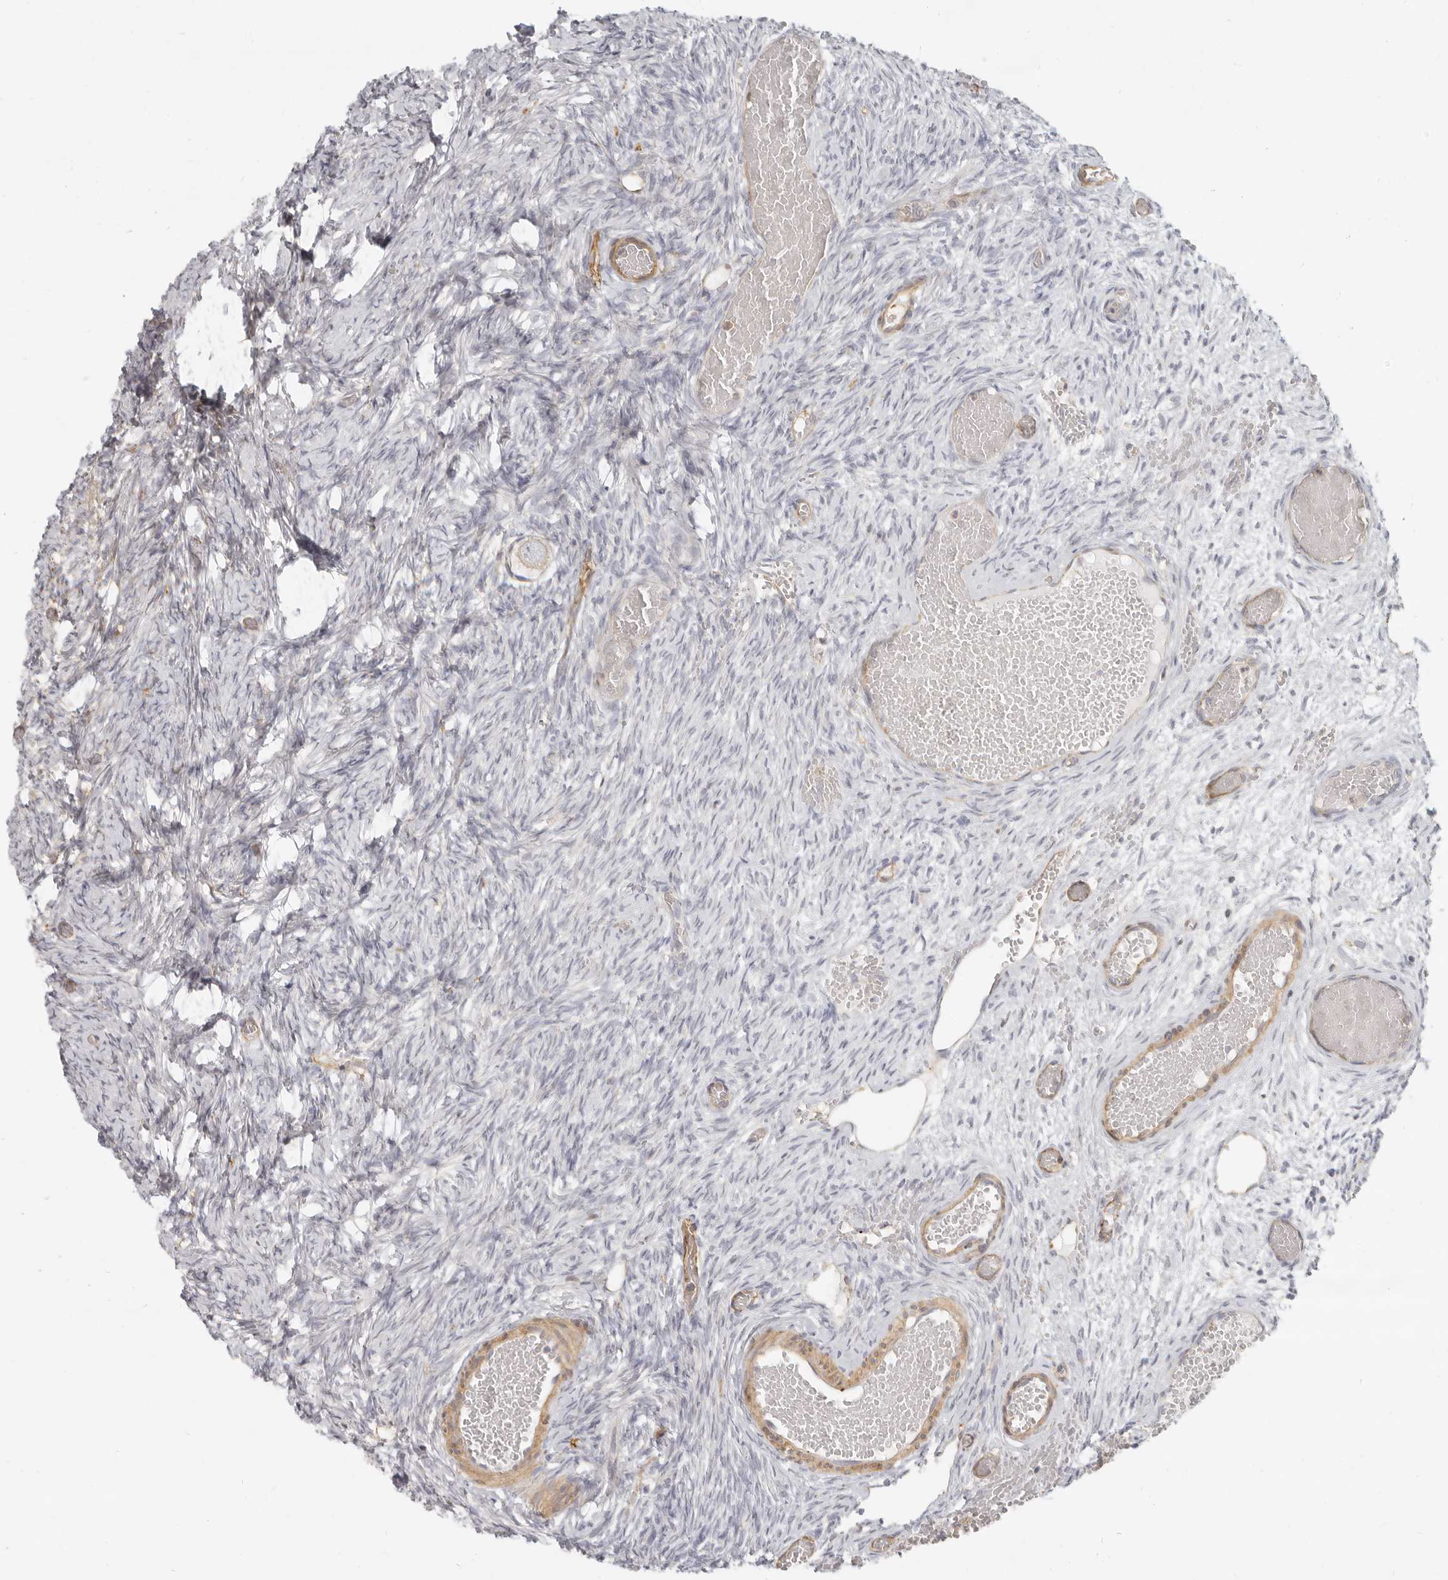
{"staining": {"intensity": "negative", "quantity": "none", "location": "none"}, "tissue": "ovary", "cell_type": "Ovarian stroma cells", "image_type": "normal", "snomed": [{"axis": "morphology", "description": "Adenocarcinoma, NOS"}, {"axis": "topography", "description": "Endometrium"}], "caption": "Ovarian stroma cells show no significant protein expression in normal ovary.", "gene": "NIBAN1", "patient": {"sex": "female", "age": 32}}